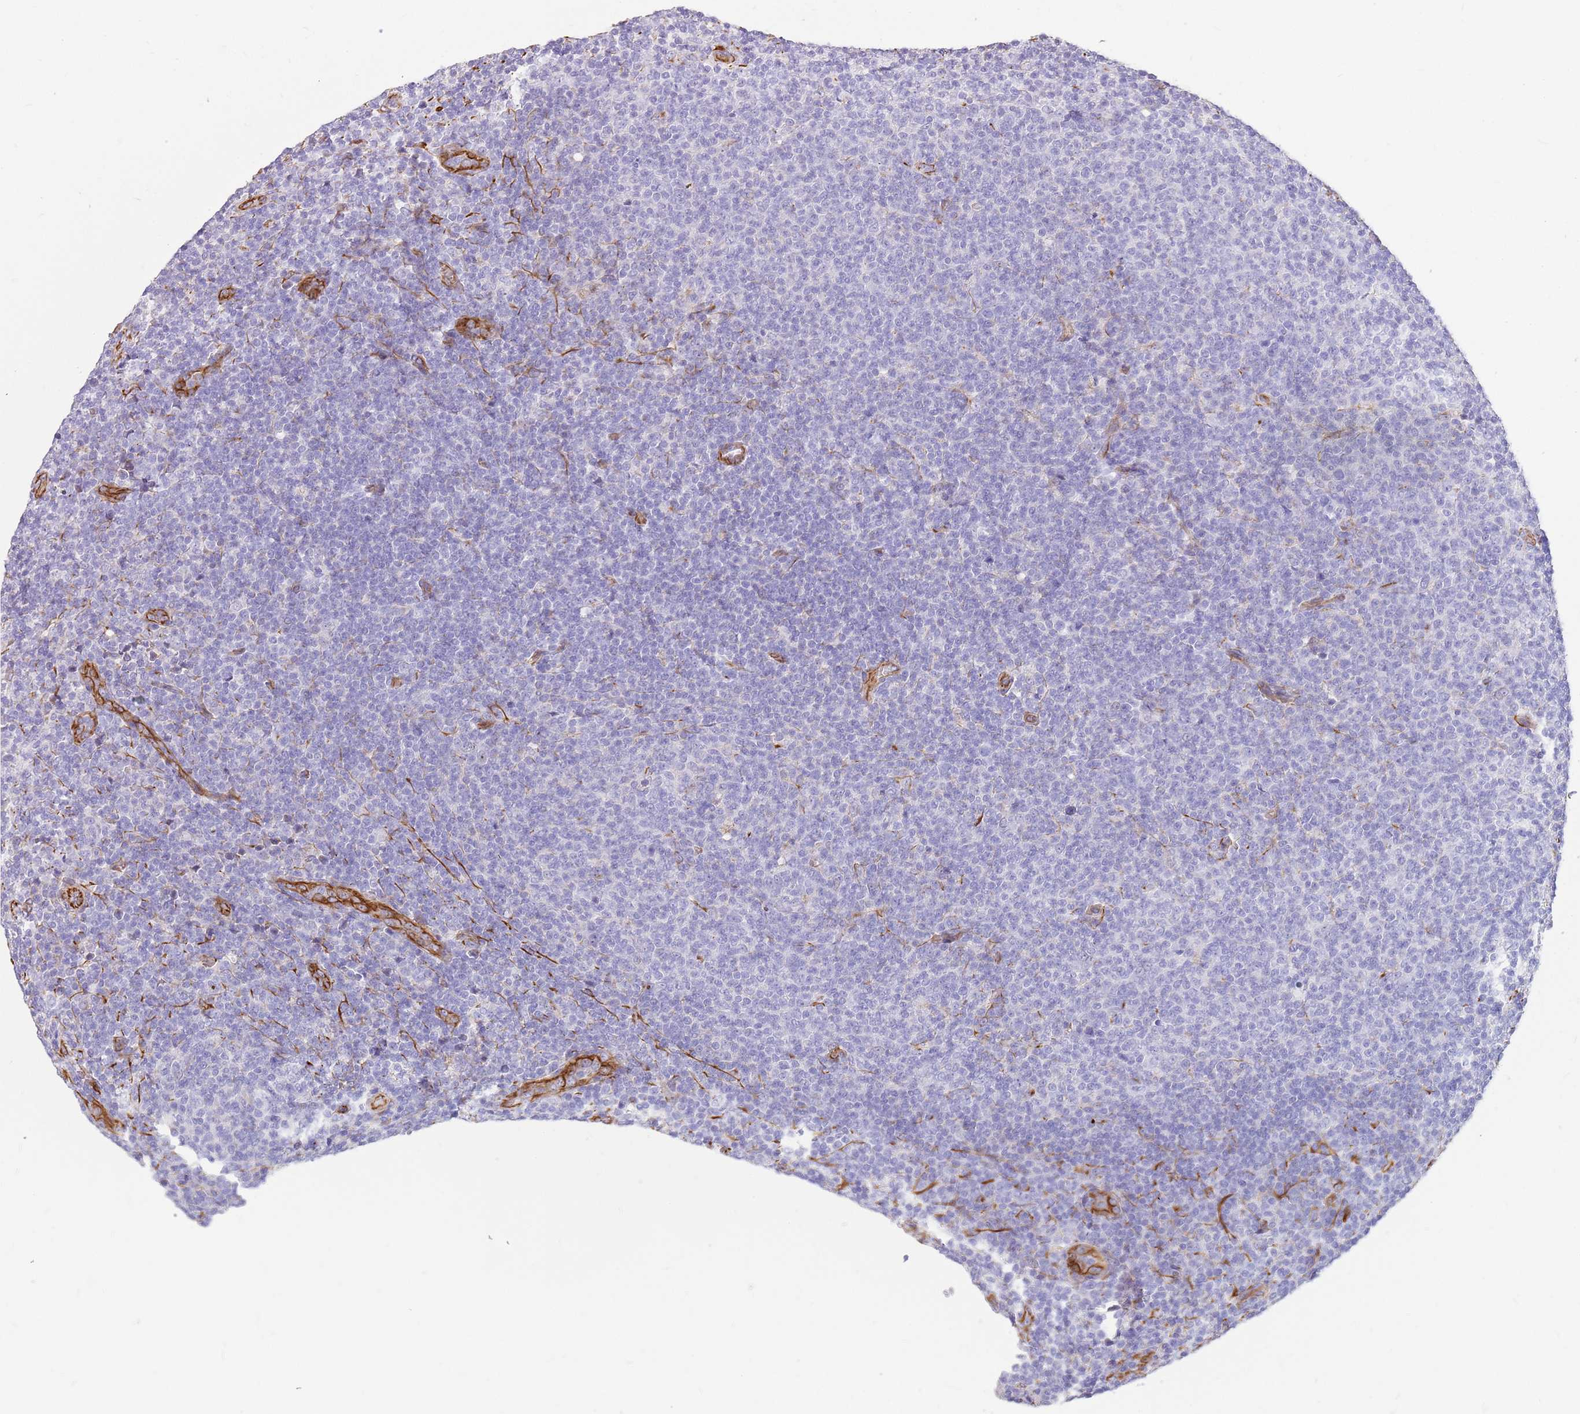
{"staining": {"intensity": "negative", "quantity": "none", "location": "none"}, "tissue": "lymphoma", "cell_type": "Tumor cells", "image_type": "cancer", "snomed": [{"axis": "morphology", "description": "Malignant lymphoma, non-Hodgkin's type, Low grade"}, {"axis": "topography", "description": "Lymph node"}], "caption": "The micrograph reveals no staining of tumor cells in malignant lymphoma, non-Hodgkin's type (low-grade). (DAB (3,3'-diaminobenzidine) immunohistochemistry (IHC), high magnification).", "gene": "ZDHHC1", "patient": {"sex": "male", "age": 66}}